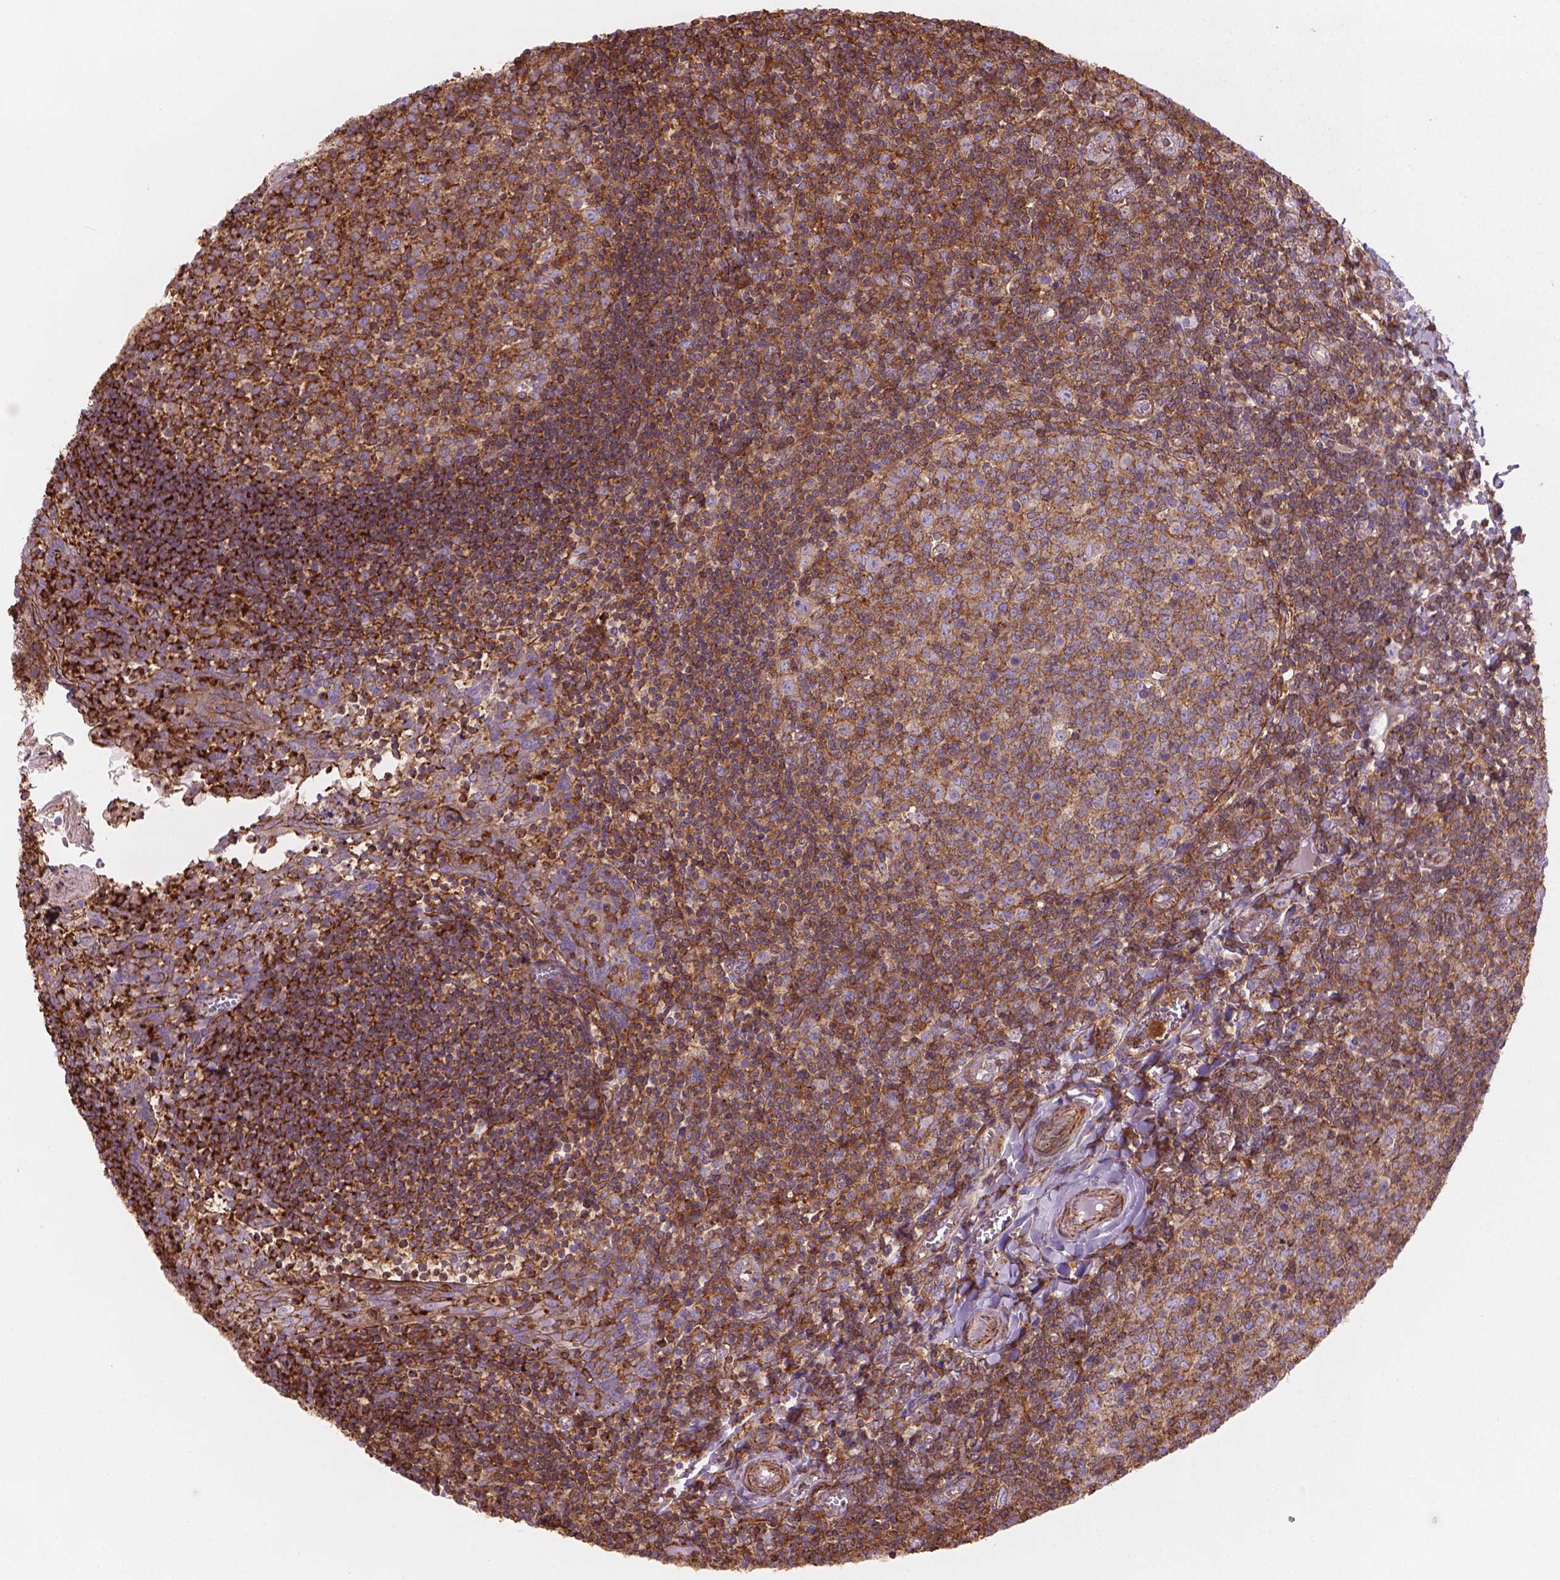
{"staining": {"intensity": "moderate", "quantity": ">75%", "location": "cytoplasmic/membranous"}, "tissue": "lymph node", "cell_type": "Germinal center cells", "image_type": "normal", "snomed": [{"axis": "morphology", "description": "Normal tissue, NOS"}, {"axis": "topography", "description": "Lymph node"}], "caption": "Immunohistochemical staining of normal lymph node exhibits moderate cytoplasmic/membranous protein expression in about >75% of germinal center cells. (DAB IHC, brown staining for protein, blue staining for nuclei).", "gene": "PATJ", "patient": {"sex": "female", "age": 21}}